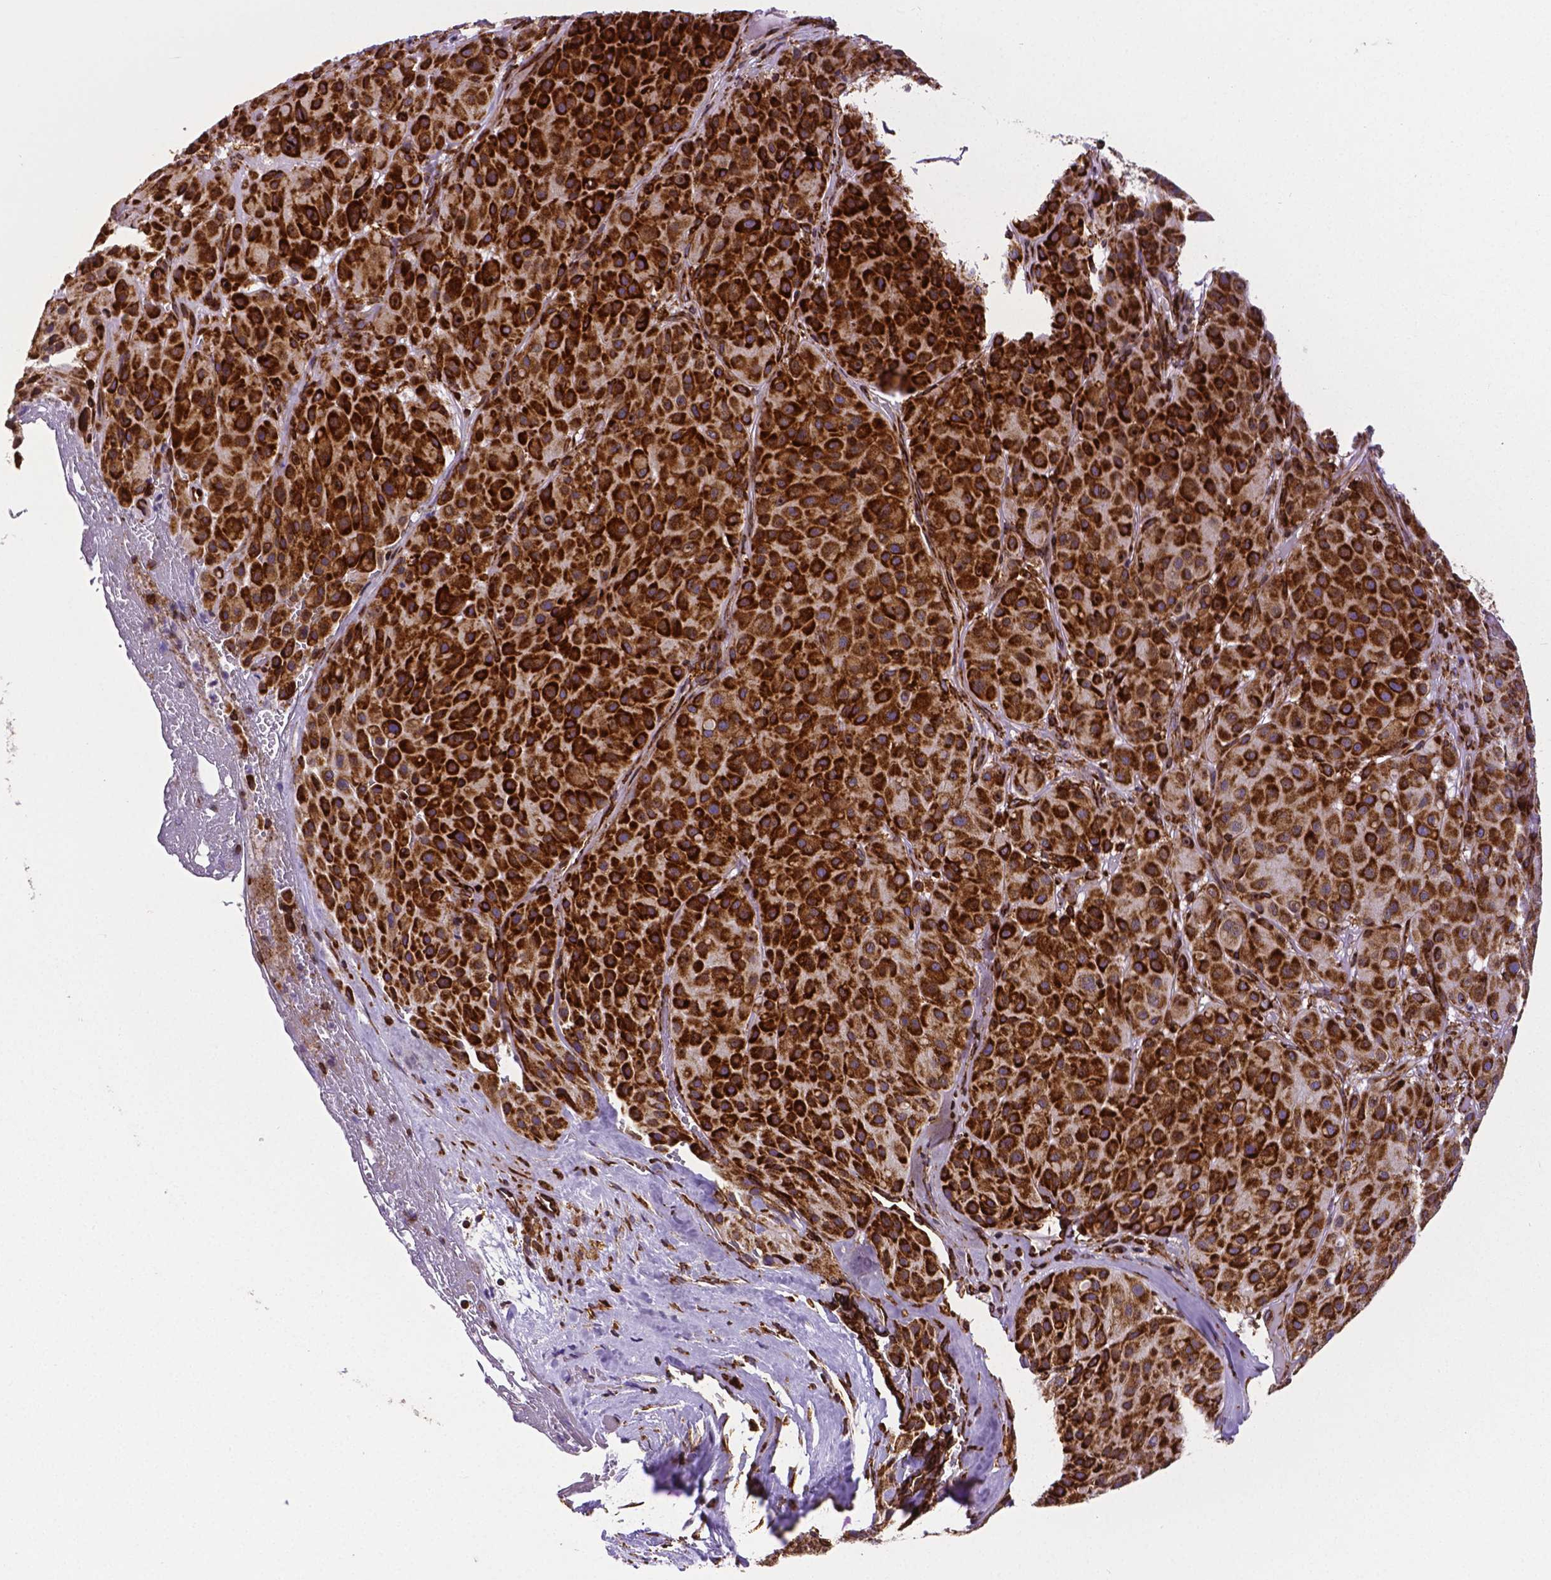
{"staining": {"intensity": "strong", "quantity": ">75%", "location": "cytoplasmic/membranous"}, "tissue": "melanoma", "cell_type": "Tumor cells", "image_type": "cancer", "snomed": [{"axis": "morphology", "description": "Malignant melanoma, Metastatic site"}, {"axis": "topography", "description": "Smooth muscle"}], "caption": "This is an image of immunohistochemistry staining of melanoma, which shows strong positivity in the cytoplasmic/membranous of tumor cells.", "gene": "MTDH", "patient": {"sex": "male", "age": 41}}